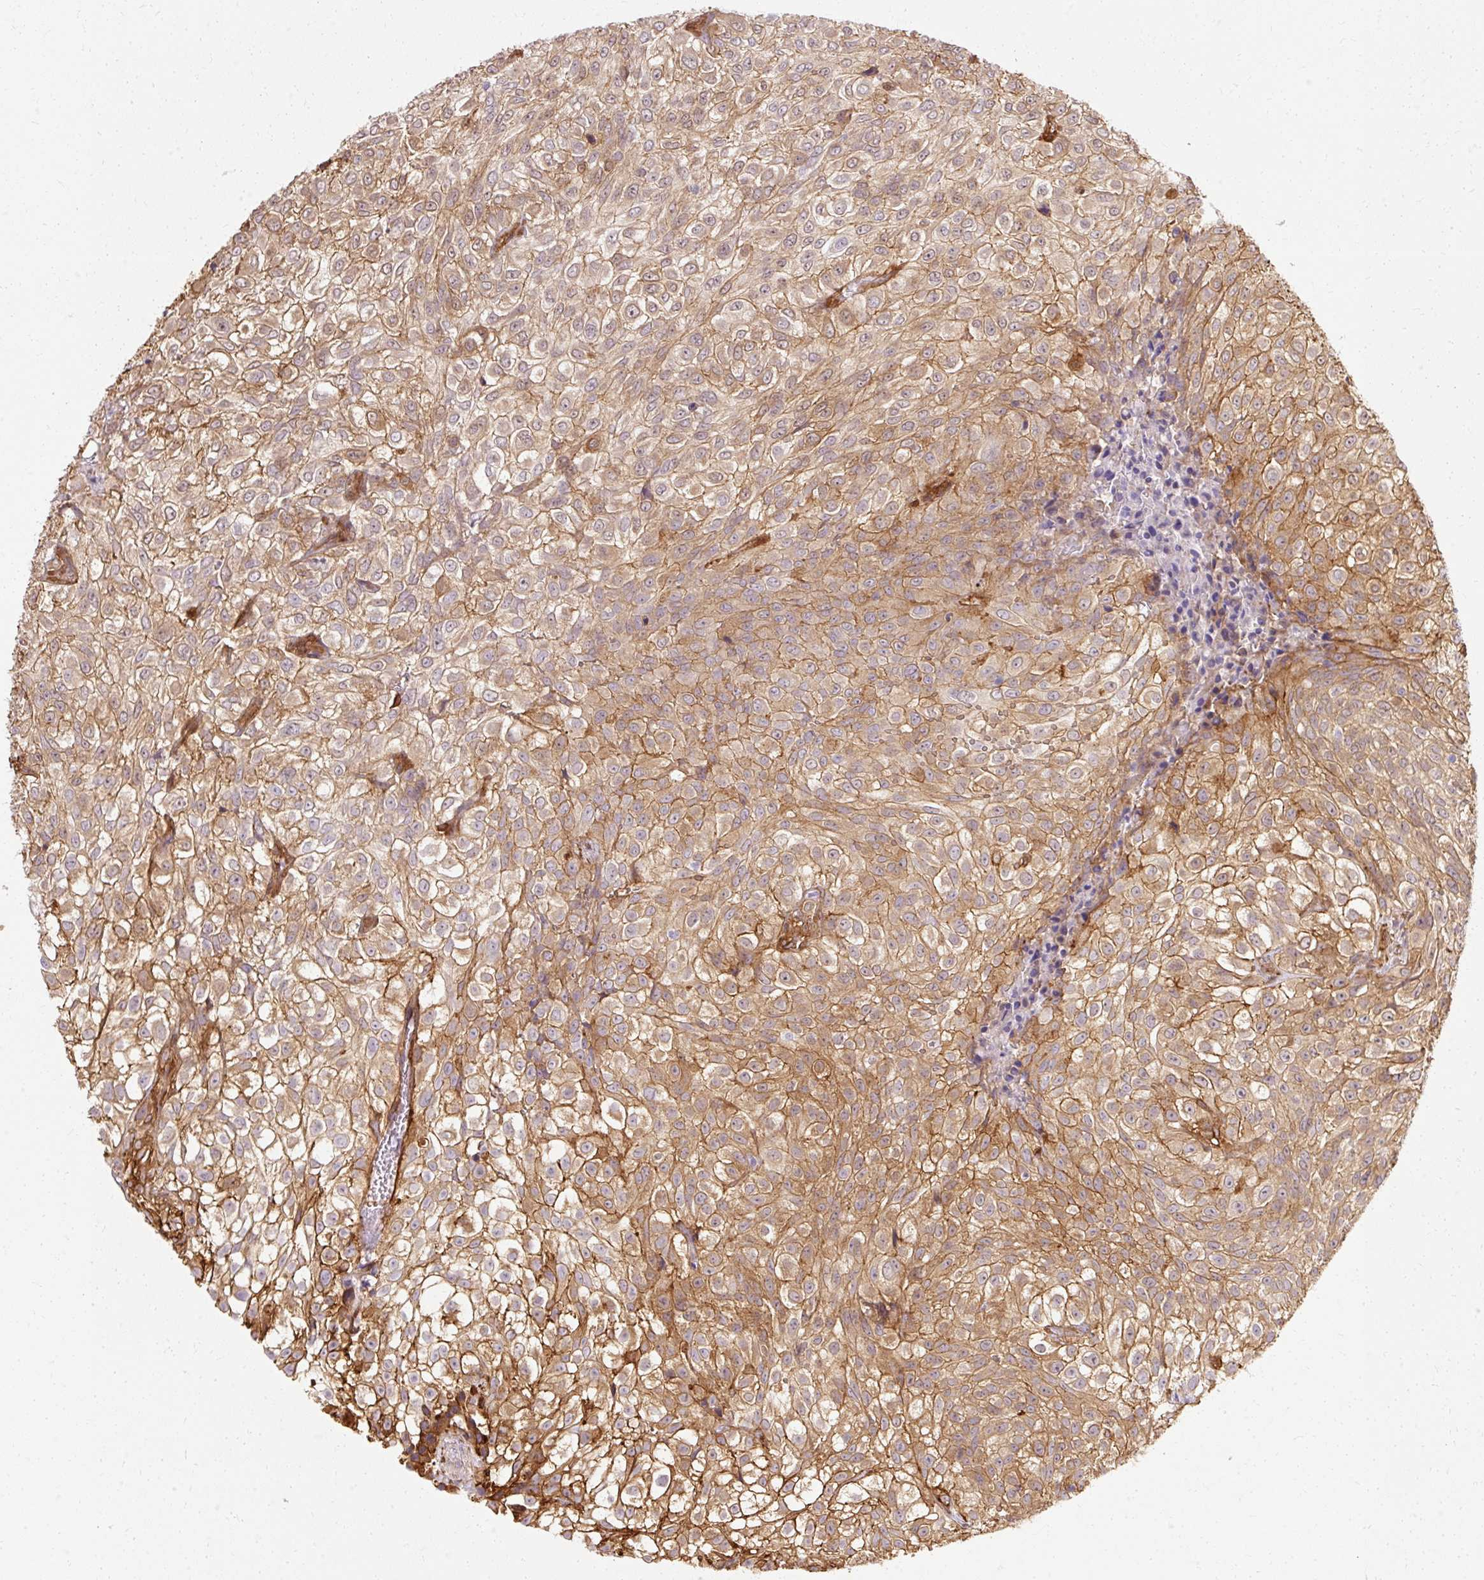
{"staining": {"intensity": "moderate", "quantity": ">75%", "location": "cytoplasmic/membranous"}, "tissue": "urothelial cancer", "cell_type": "Tumor cells", "image_type": "cancer", "snomed": [{"axis": "morphology", "description": "Urothelial carcinoma, High grade"}, {"axis": "topography", "description": "Urinary bladder"}], "caption": "Urothelial cancer stained with a brown dye exhibits moderate cytoplasmic/membranous positive expression in approximately >75% of tumor cells.", "gene": "CNN3", "patient": {"sex": "male", "age": 56}}